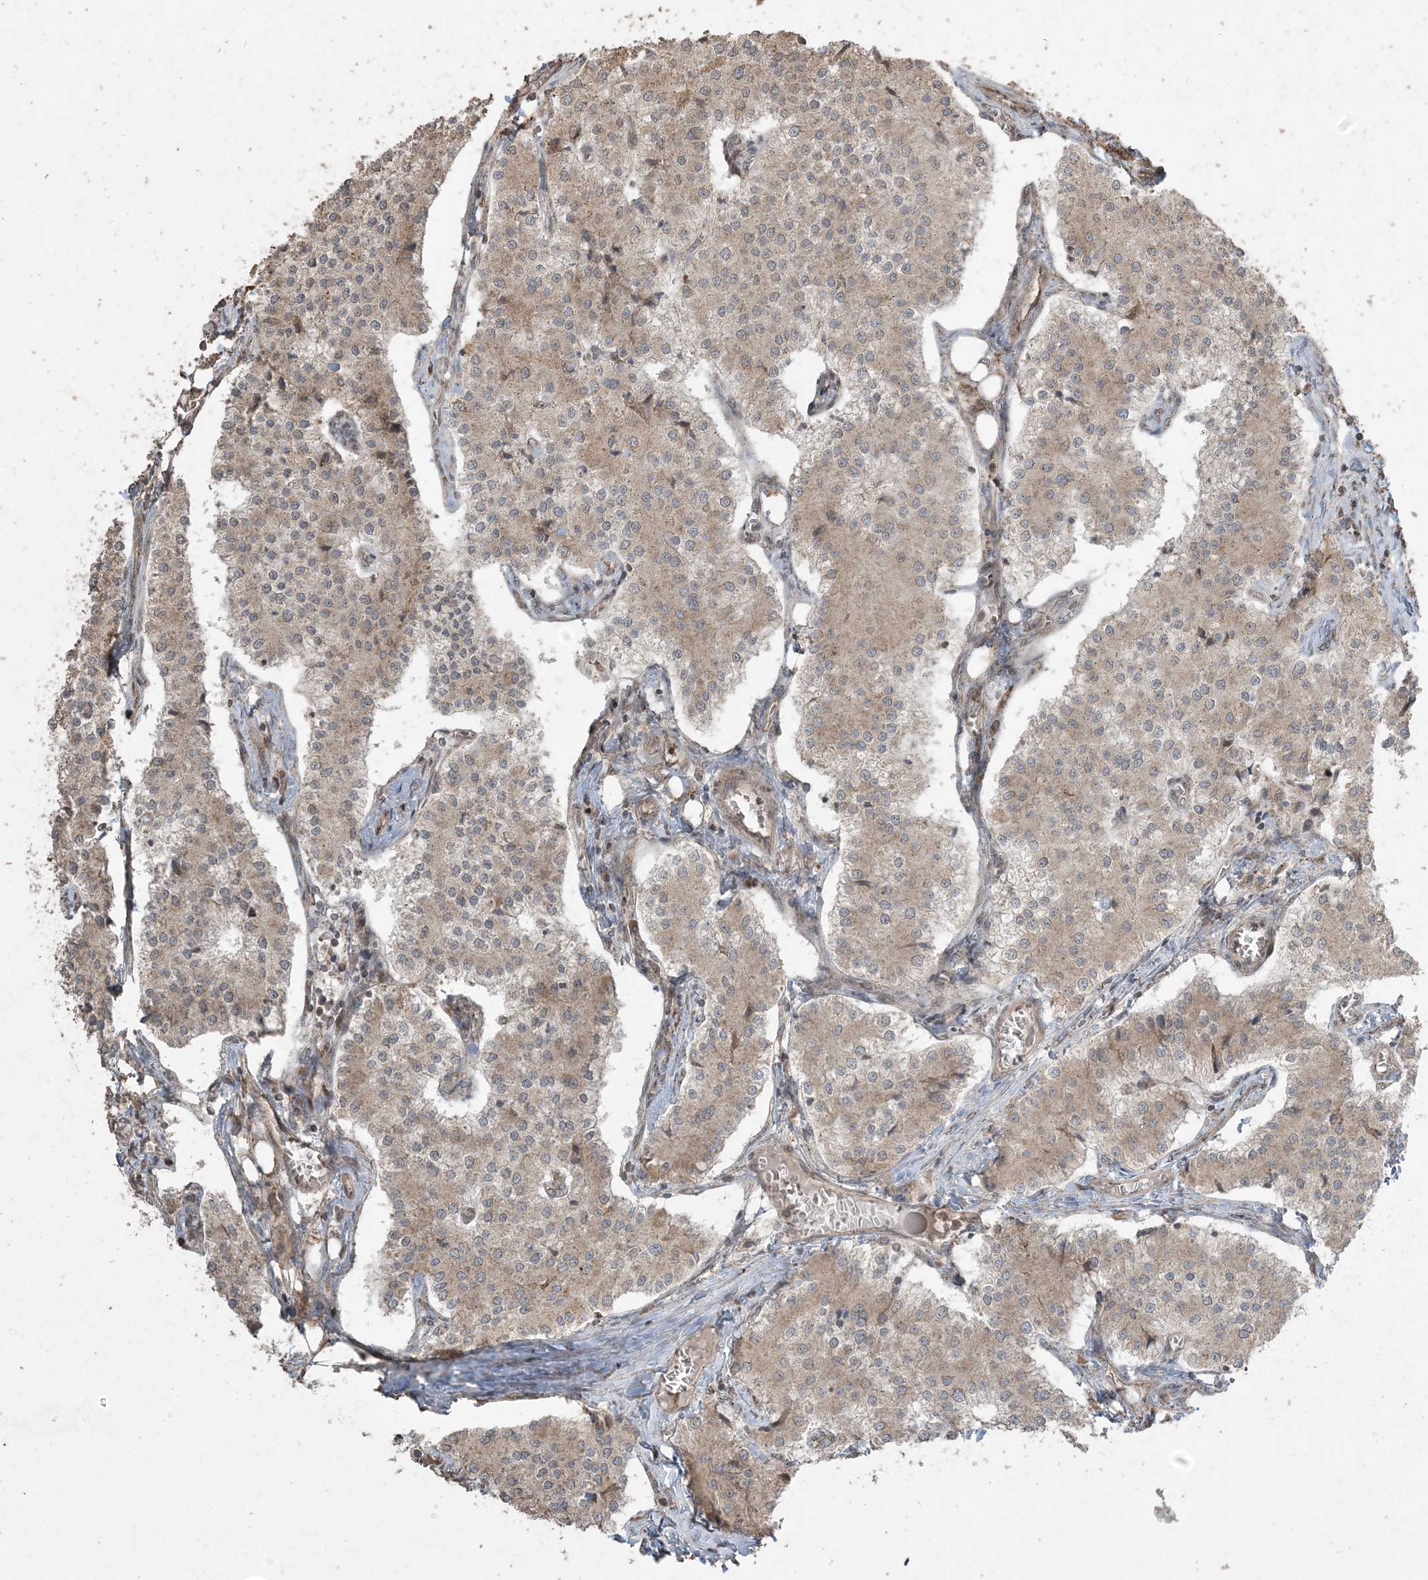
{"staining": {"intensity": "weak", "quantity": ">75%", "location": "cytoplasmic/membranous"}, "tissue": "carcinoid", "cell_type": "Tumor cells", "image_type": "cancer", "snomed": [{"axis": "morphology", "description": "Carcinoid, malignant, NOS"}, {"axis": "topography", "description": "Colon"}], "caption": "High-magnification brightfield microscopy of carcinoid (malignant) stained with DAB (3,3'-diaminobenzidine) (brown) and counterstained with hematoxylin (blue). tumor cells exhibit weak cytoplasmic/membranous positivity is identified in about>75% of cells. (brown staining indicates protein expression, while blue staining denotes nuclei).", "gene": "DDX19B", "patient": {"sex": "female", "age": 52}}